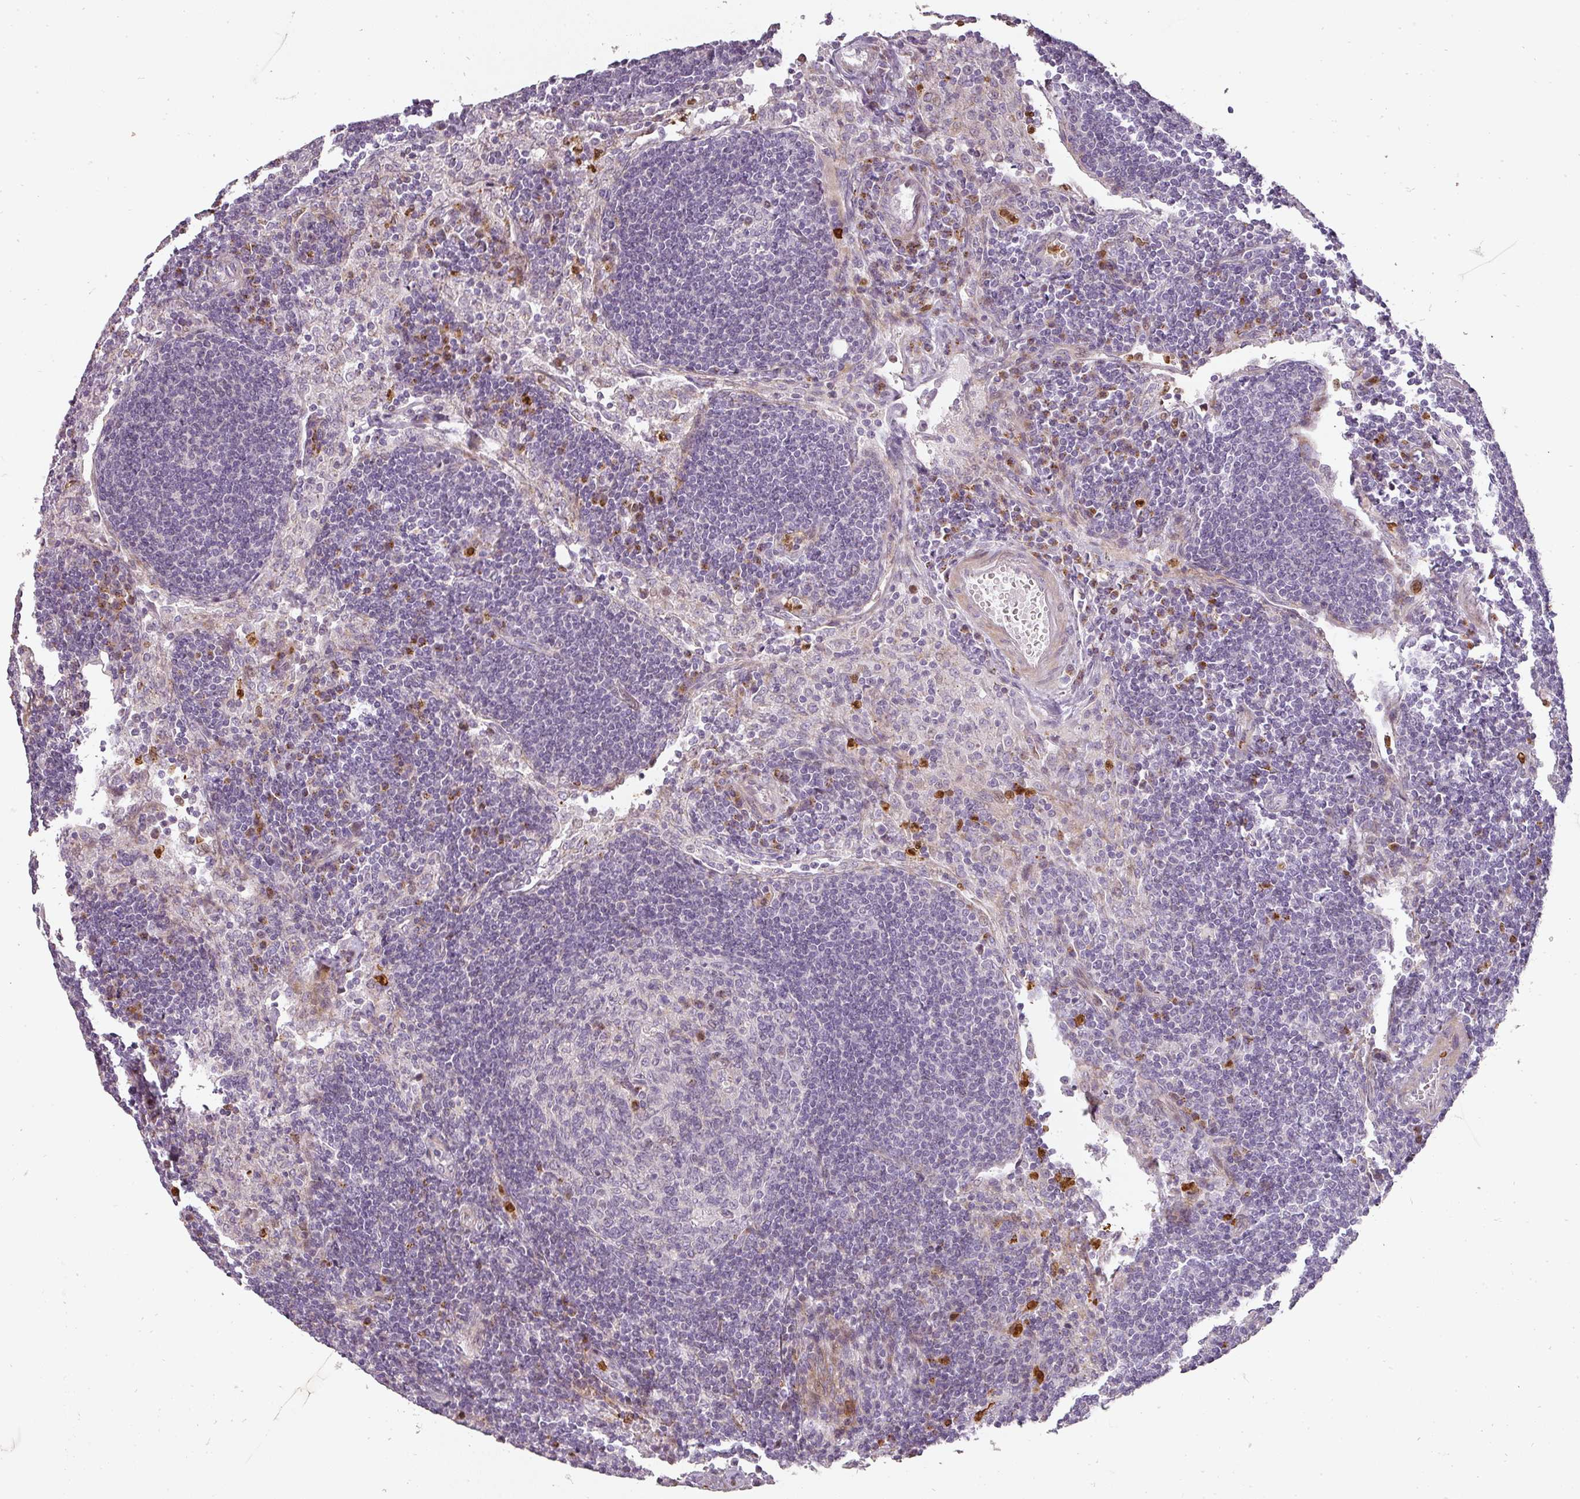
{"staining": {"intensity": "moderate", "quantity": "<25%", "location": "cytoplasmic/membranous,nuclear"}, "tissue": "lymph node", "cell_type": "Germinal center cells", "image_type": "normal", "snomed": [{"axis": "morphology", "description": "Normal tissue, NOS"}, {"axis": "topography", "description": "Lymph node"}], "caption": "High-magnification brightfield microscopy of benign lymph node stained with DAB (brown) and counterstained with hematoxylin (blue). germinal center cells exhibit moderate cytoplasmic/membranous,nuclear staining is present in approximately<25% of cells.", "gene": "BIK", "patient": {"sex": "female", "age": 73}}